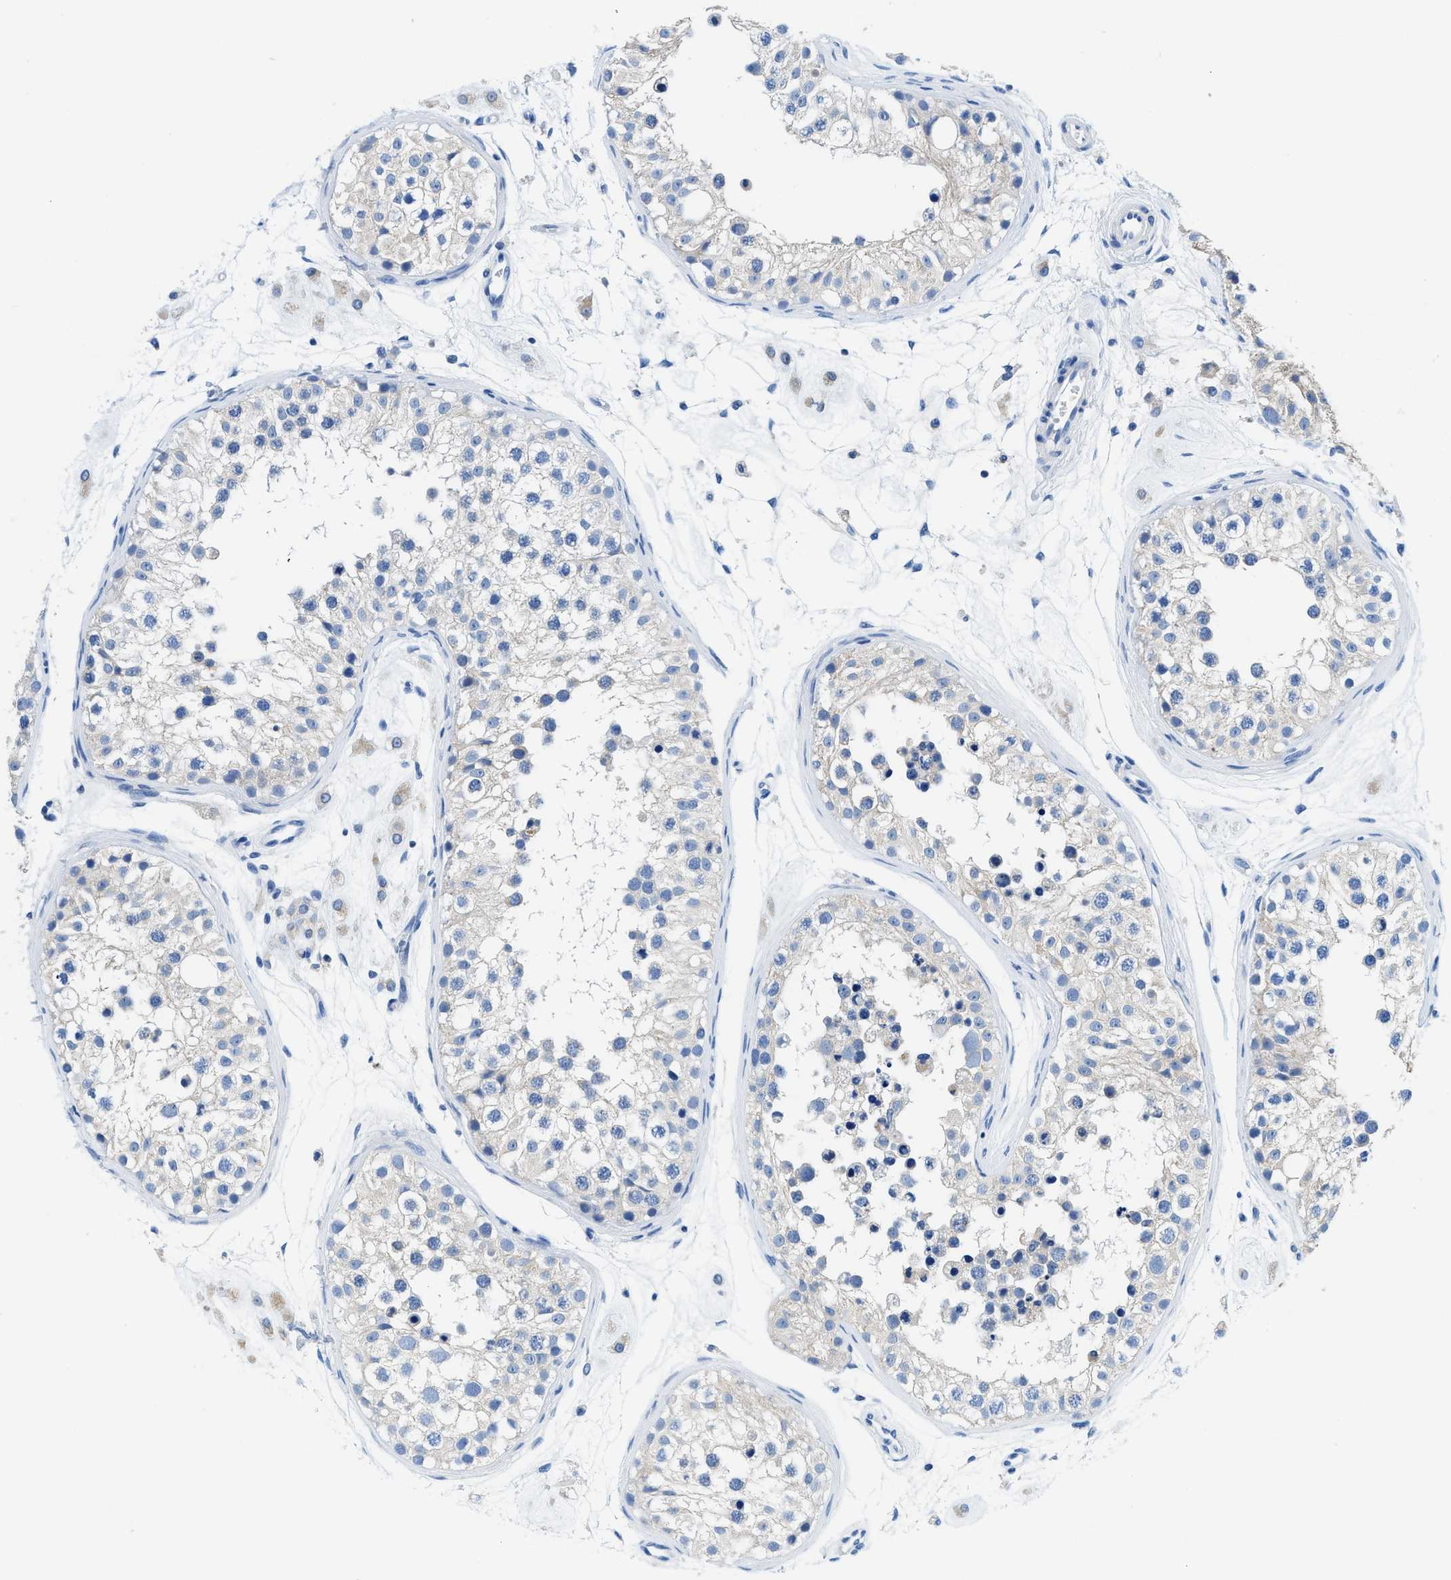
{"staining": {"intensity": "negative", "quantity": "none", "location": "none"}, "tissue": "testis", "cell_type": "Cells in seminiferous ducts", "image_type": "normal", "snomed": [{"axis": "morphology", "description": "Normal tissue, NOS"}, {"axis": "morphology", "description": "Adenocarcinoma, metastatic, NOS"}, {"axis": "topography", "description": "Testis"}], "caption": "IHC of normal human testis reveals no positivity in cells in seminiferous ducts. Nuclei are stained in blue.", "gene": "NEB", "patient": {"sex": "male", "age": 26}}